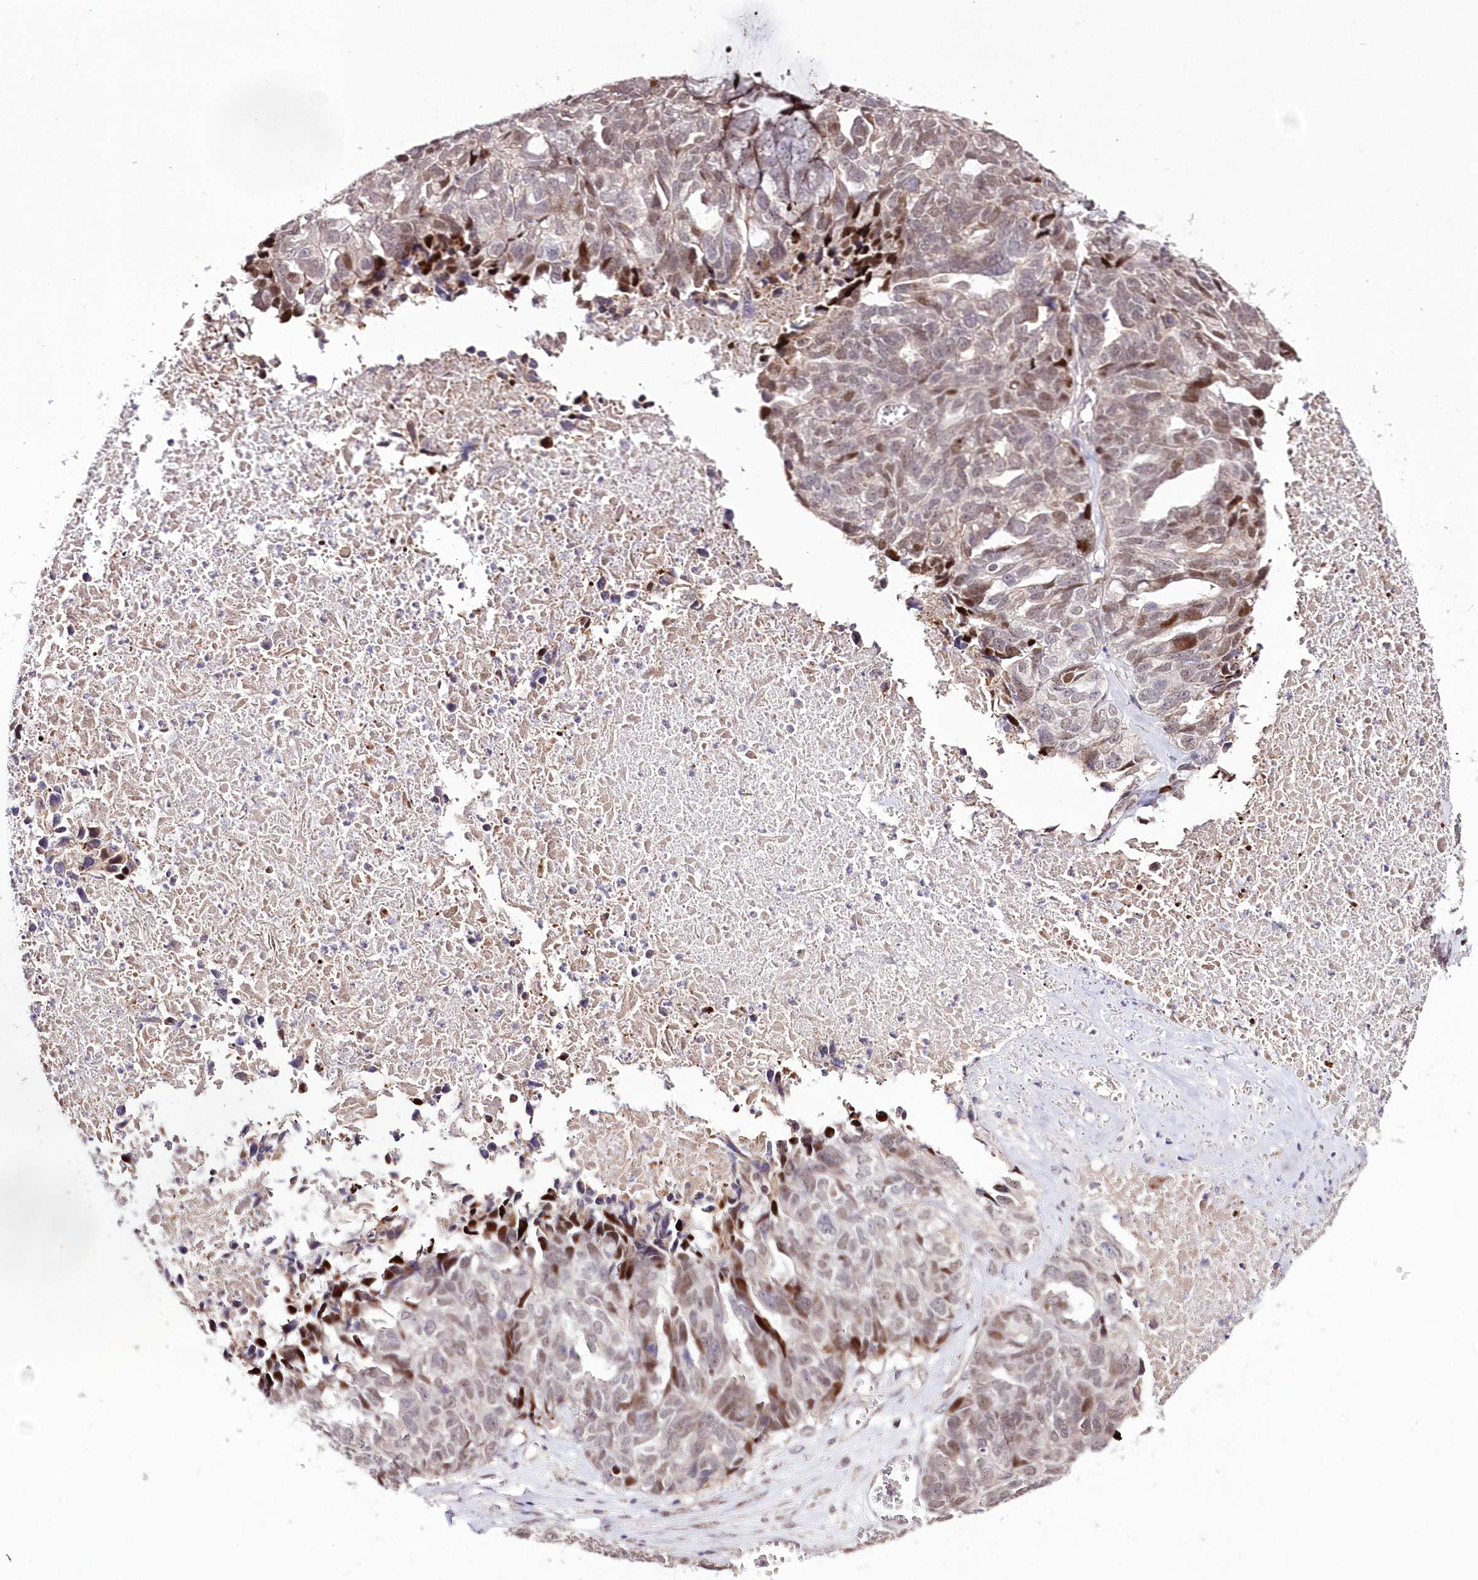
{"staining": {"intensity": "moderate", "quantity": "<25%", "location": "nuclear"}, "tissue": "ovarian cancer", "cell_type": "Tumor cells", "image_type": "cancer", "snomed": [{"axis": "morphology", "description": "Cystadenocarcinoma, serous, NOS"}, {"axis": "topography", "description": "Ovary"}], "caption": "Moderate nuclear protein expression is identified in approximately <25% of tumor cells in ovarian serous cystadenocarcinoma.", "gene": "FAM241B", "patient": {"sex": "female", "age": 79}}